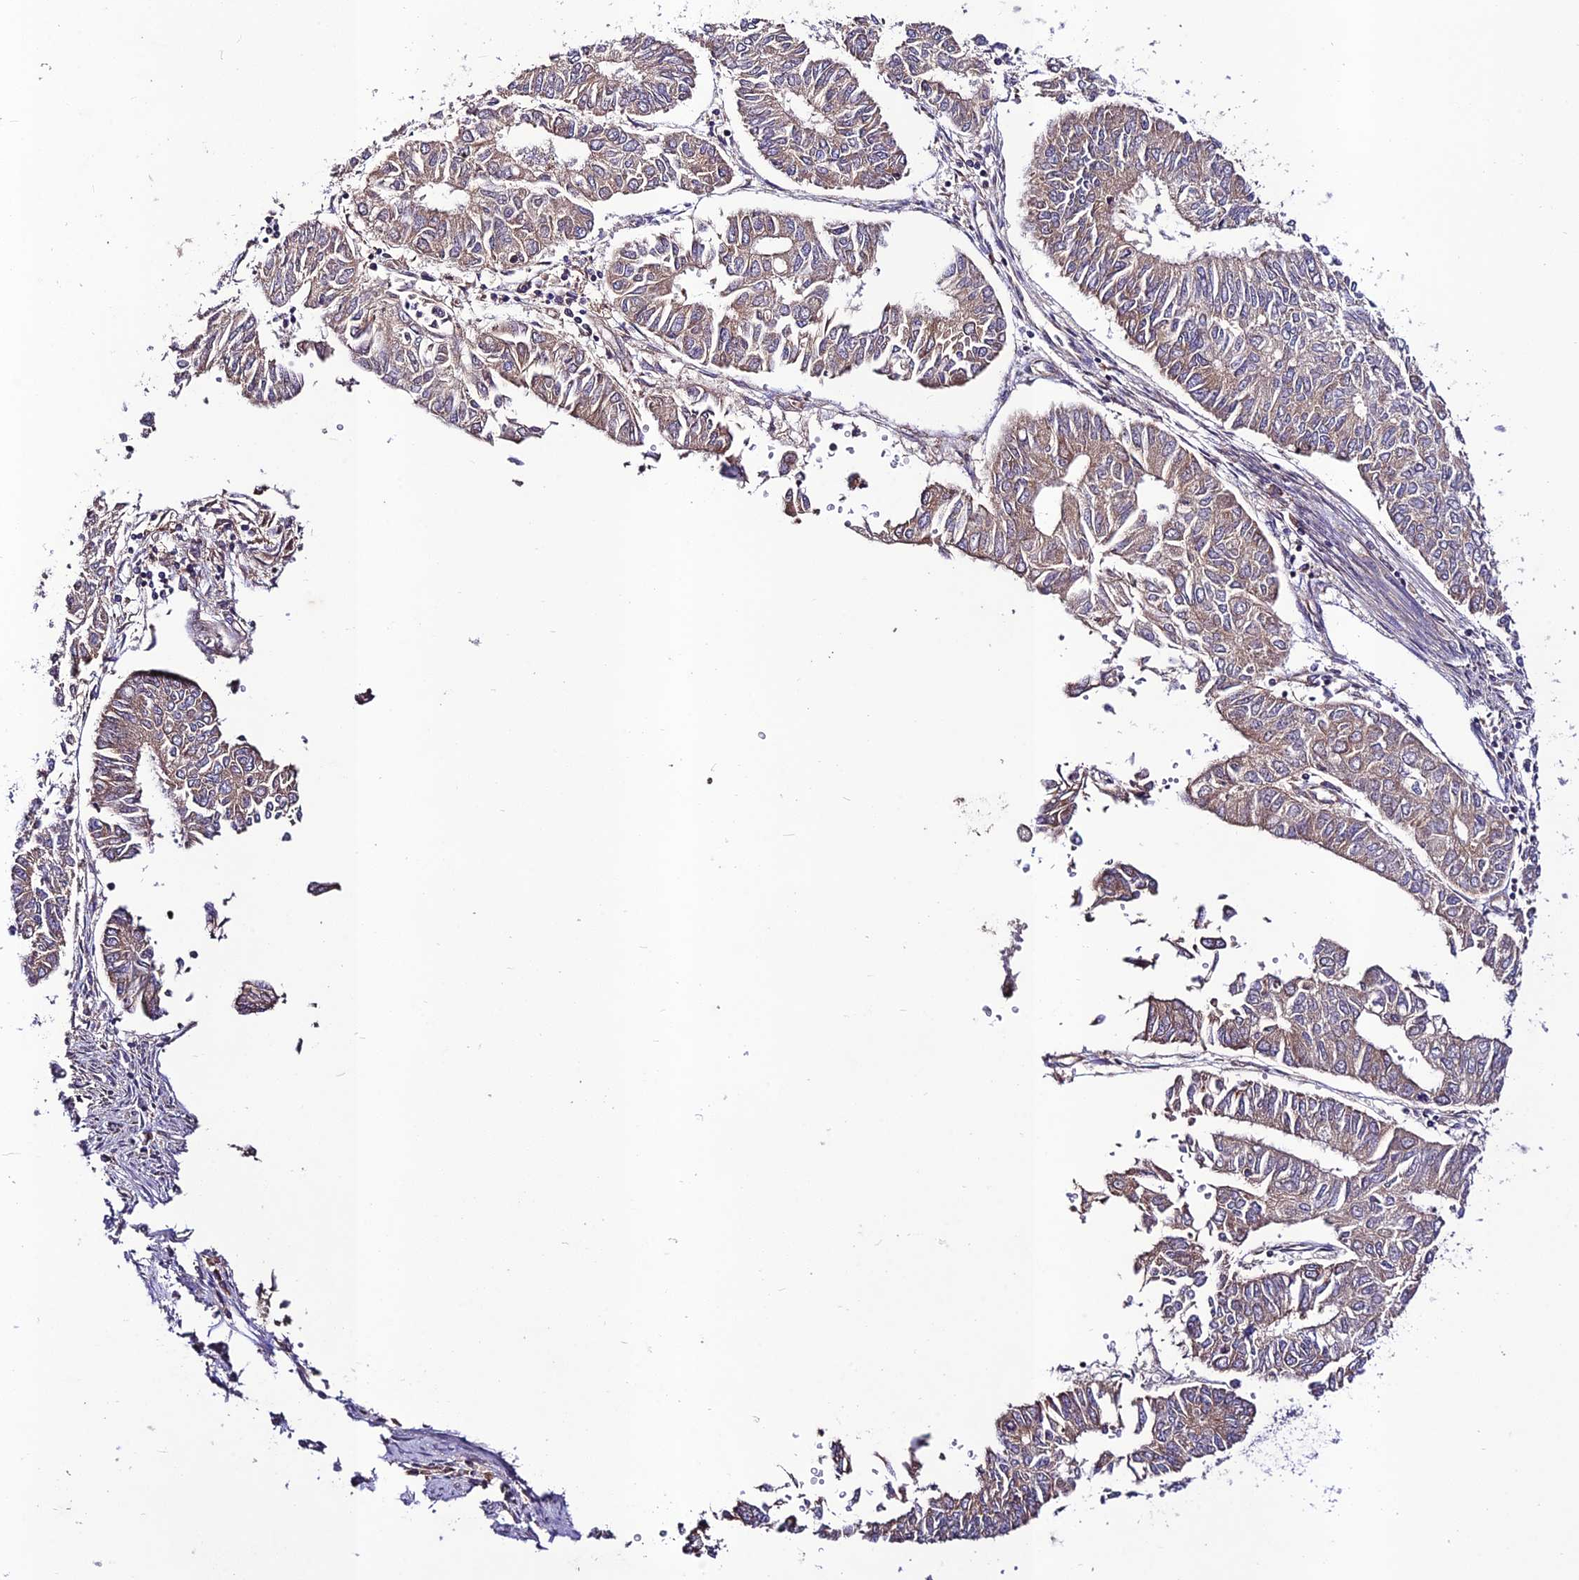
{"staining": {"intensity": "weak", "quantity": "25%-75%", "location": "cytoplasmic/membranous"}, "tissue": "endometrial cancer", "cell_type": "Tumor cells", "image_type": "cancer", "snomed": [{"axis": "morphology", "description": "Adenocarcinoma, NOS"}, {"axis": "topography", "description": "Endometrium"}], "caption": "Endometrial adenocarcinoma was stained to show a protein in brown. There is low levels of weak cytoplasmic/membranous staining in about 25%-75% of tumor cells.", "gene": "TMEM259", "patient": {"sex": "female", "age": 68}}